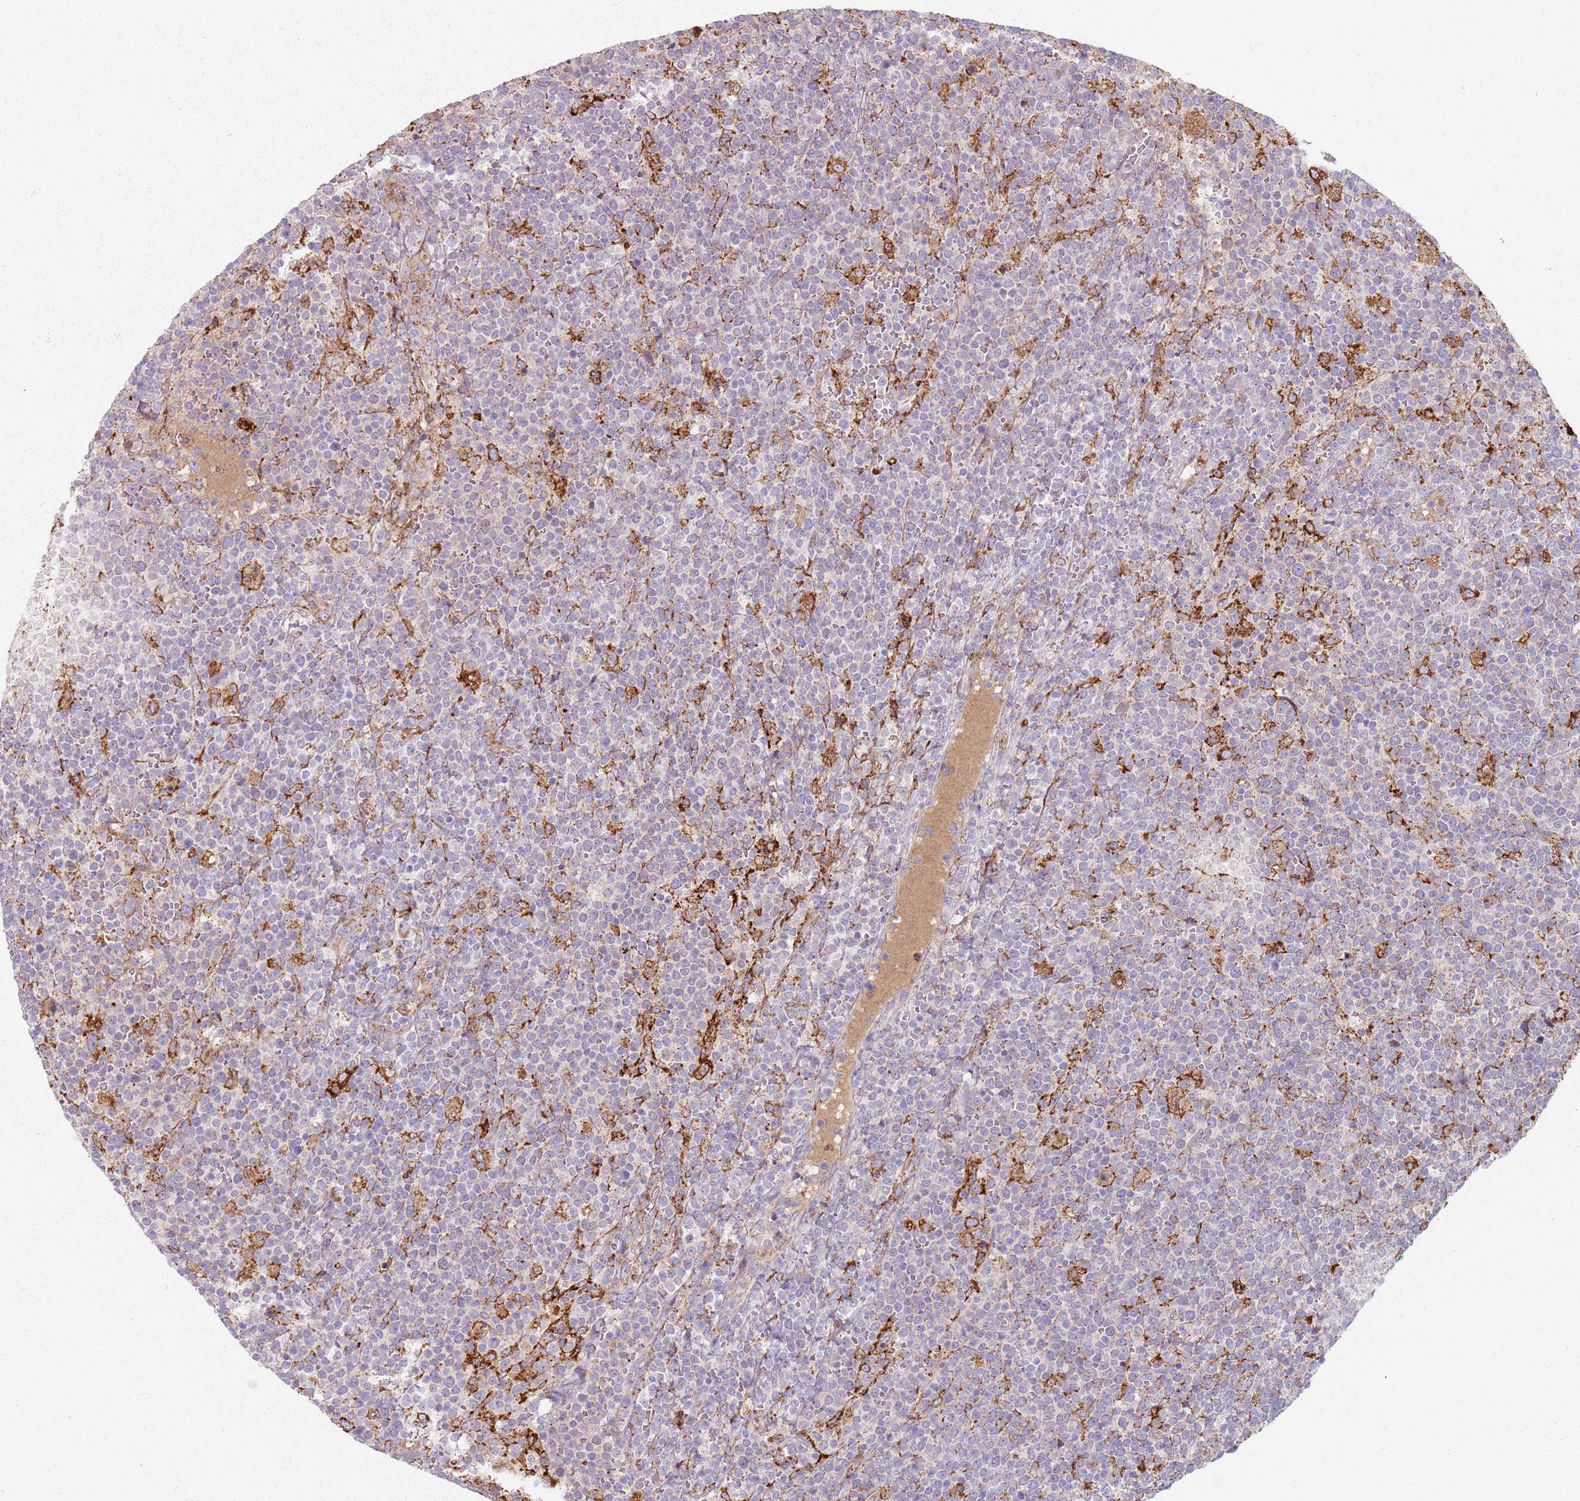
{"staining": {"intensity": "negative", "quantity": "none", "location": "none"}, "tissue": "lymphoma", "cell_type": "Tumor cells", "image_type": "cancer", "snomed": [{"axis": "morphology", "description": "Malignant lymphoma, non-Hodgkin's type, High grade"}, {"axis": "topography", "description": "Lymph node"}], "caption": "Immunohistochemistry image of neoplastic tissue: lymphoma stained with DAB exhibits no significant protein expression in tumor cells.", "gene": "COLGALT1", "patient": {"sex": "male", "age": 61}}